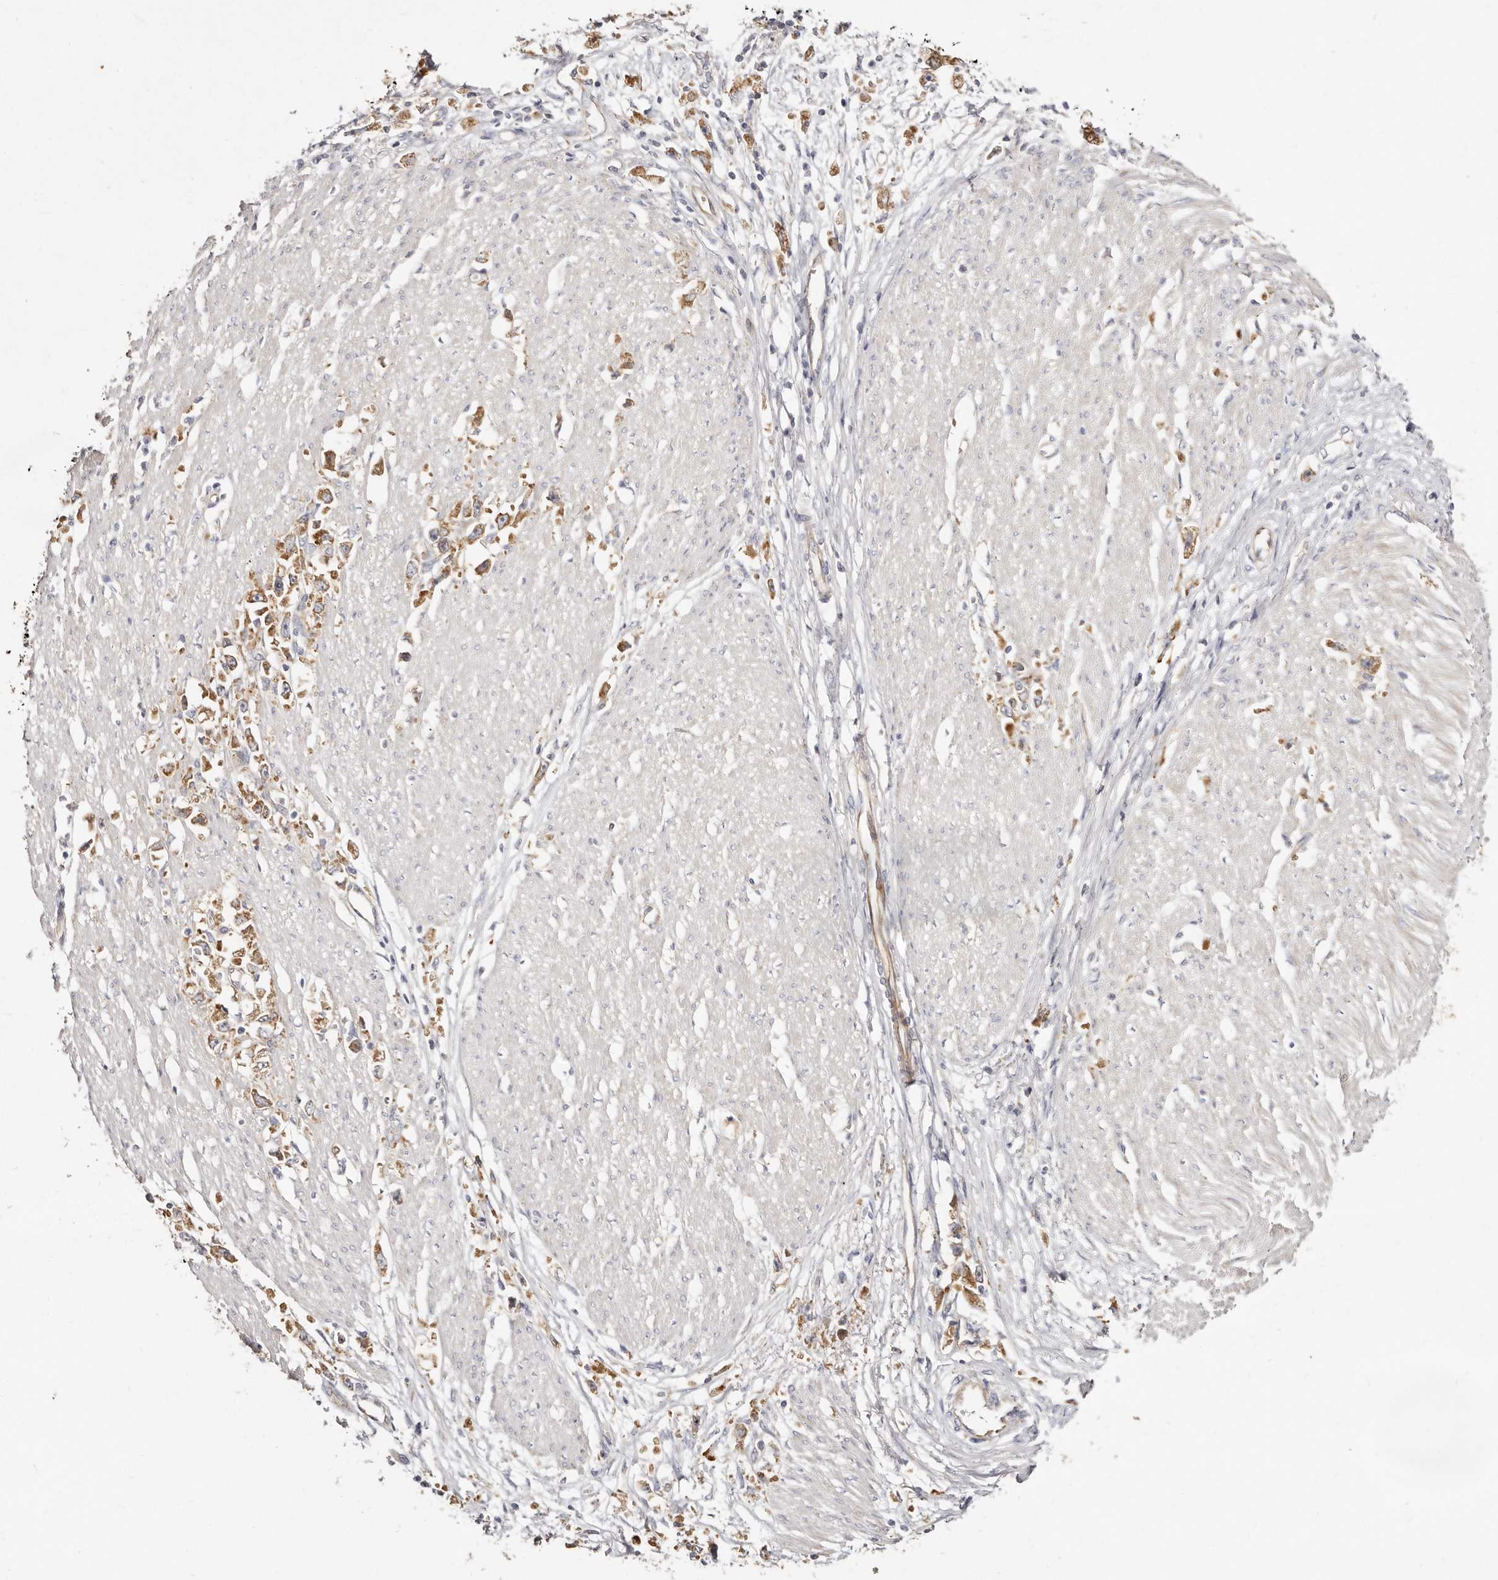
{"staining": {"intensity": "moderate", "quantity": ">75%", "location": "cytoplasmic/membranous"}, "tissue": "stomach cancer", "cell_type": "Tumor cells", "image_type": "cancer", "snomed": [{"axis": "morphology", "description": "Adenocarcinoma, NOS"}, {"axis": "topography", "description": "Stomach"}], "caption": "Immunohistochemical staining of human adenocarcinoma (stomach) exhibits medium levels of moderate cytoplasmic/membranous protein expression in about >75% of tumor cells.", "gene": "BAIAP2L1", "patient": {"sex": "female", "age": 59}}